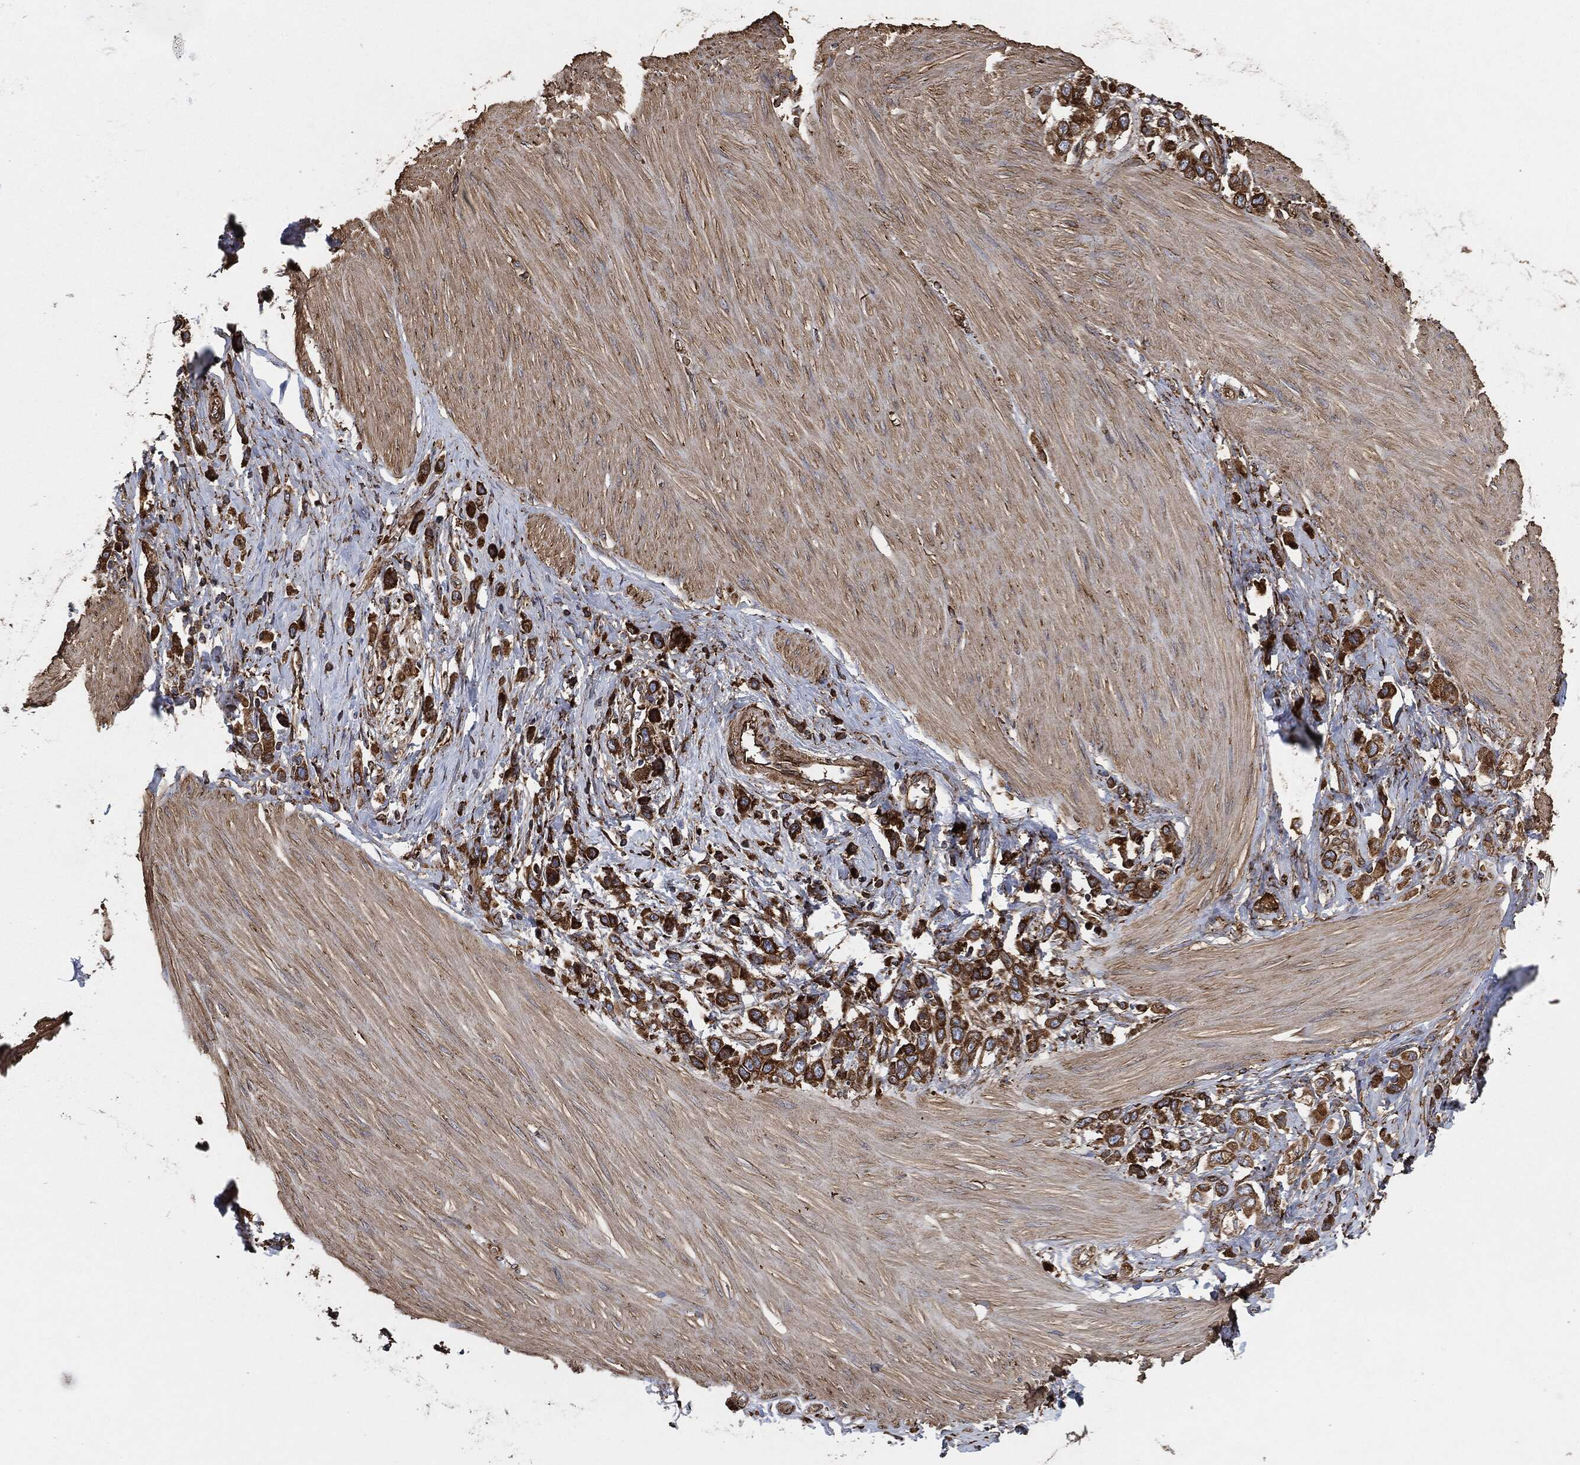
{"staining": {"intensity": "strong", "quantity": ">75%", "location": "cytoplasmic/membranous"}, "tissue": "stomach cancer", "cell_type": "Tumor cells", "image_type": "cancer", "snomed": [{"axis": "morphology", "description": "Normal tissue, NOS"}, {"axis": "morphology", "description": "Adenocarcinoma, NOS"}, {"axis": "morphology", "description": "Adenocarcinoma, High grade"}, {"axis": "topography", "description": "Stomach, upper"}, {"axis": "topography", "description": "Stomach"}], "caption": "IHC of human stomach adenocarcinoma (high-grade) exhibits high levels of strong cytoplasmic/membranous expression in about >75% of tumor cells.", "gene": "AMFR", "patient": {"sex": "female", "age": 65}}